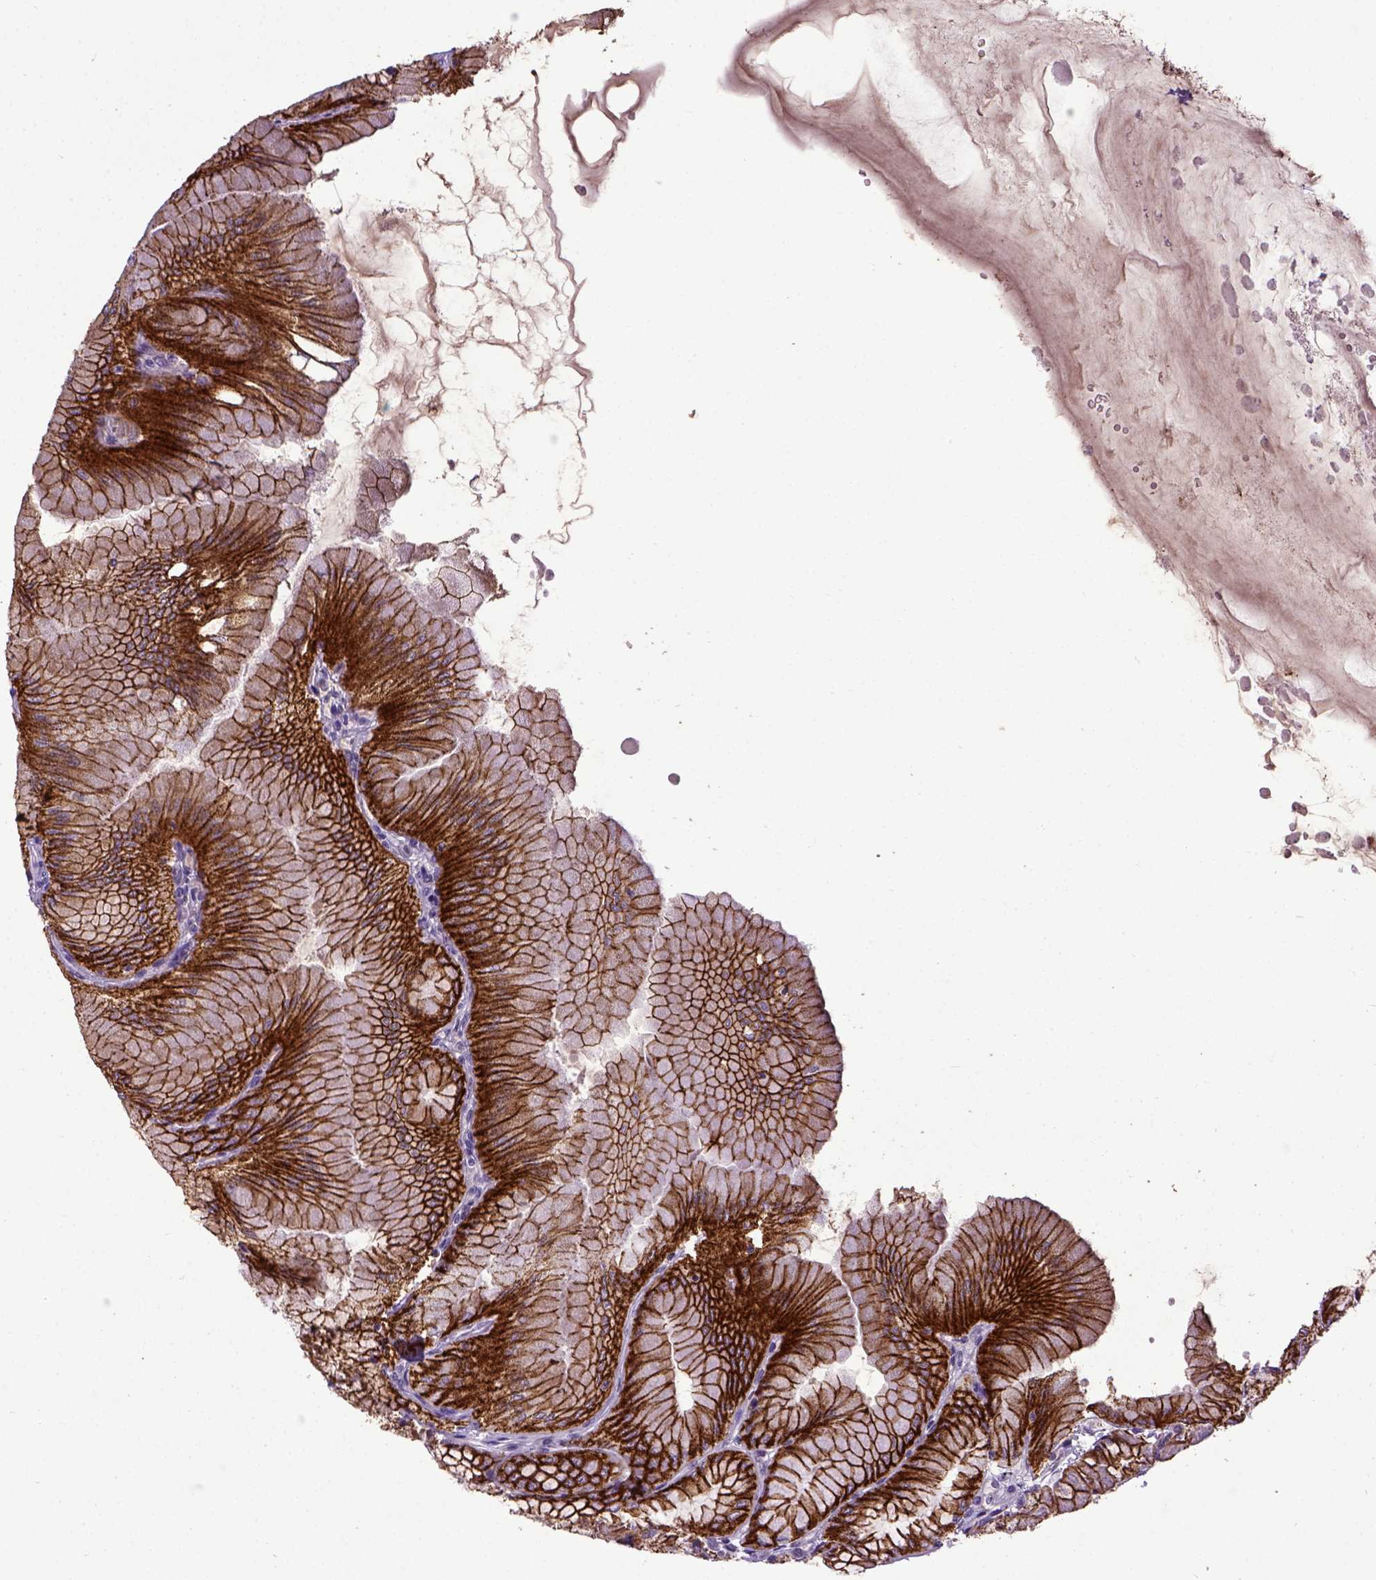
{"staining": {"intensity": "strong", "quantity": ">75%", "location": "cytoplasmic/membranous"}, "tissue": "stomach", "cell_type": "Glandular cells", "image_type": "normal", "snomed": [{"axis": "morphology", "description": "Normal tissue, NOS"}, {"axis": "topography", "description": "Stomach, upper"}], "caption": "Immunohistochemical staining of unremarkable stomach reveals high levels of strong cytoplasmic/membranous staining in about >75% of glandular cells.", "gene": "CDH1", "patient": {"sex": "male", "age": 60}}